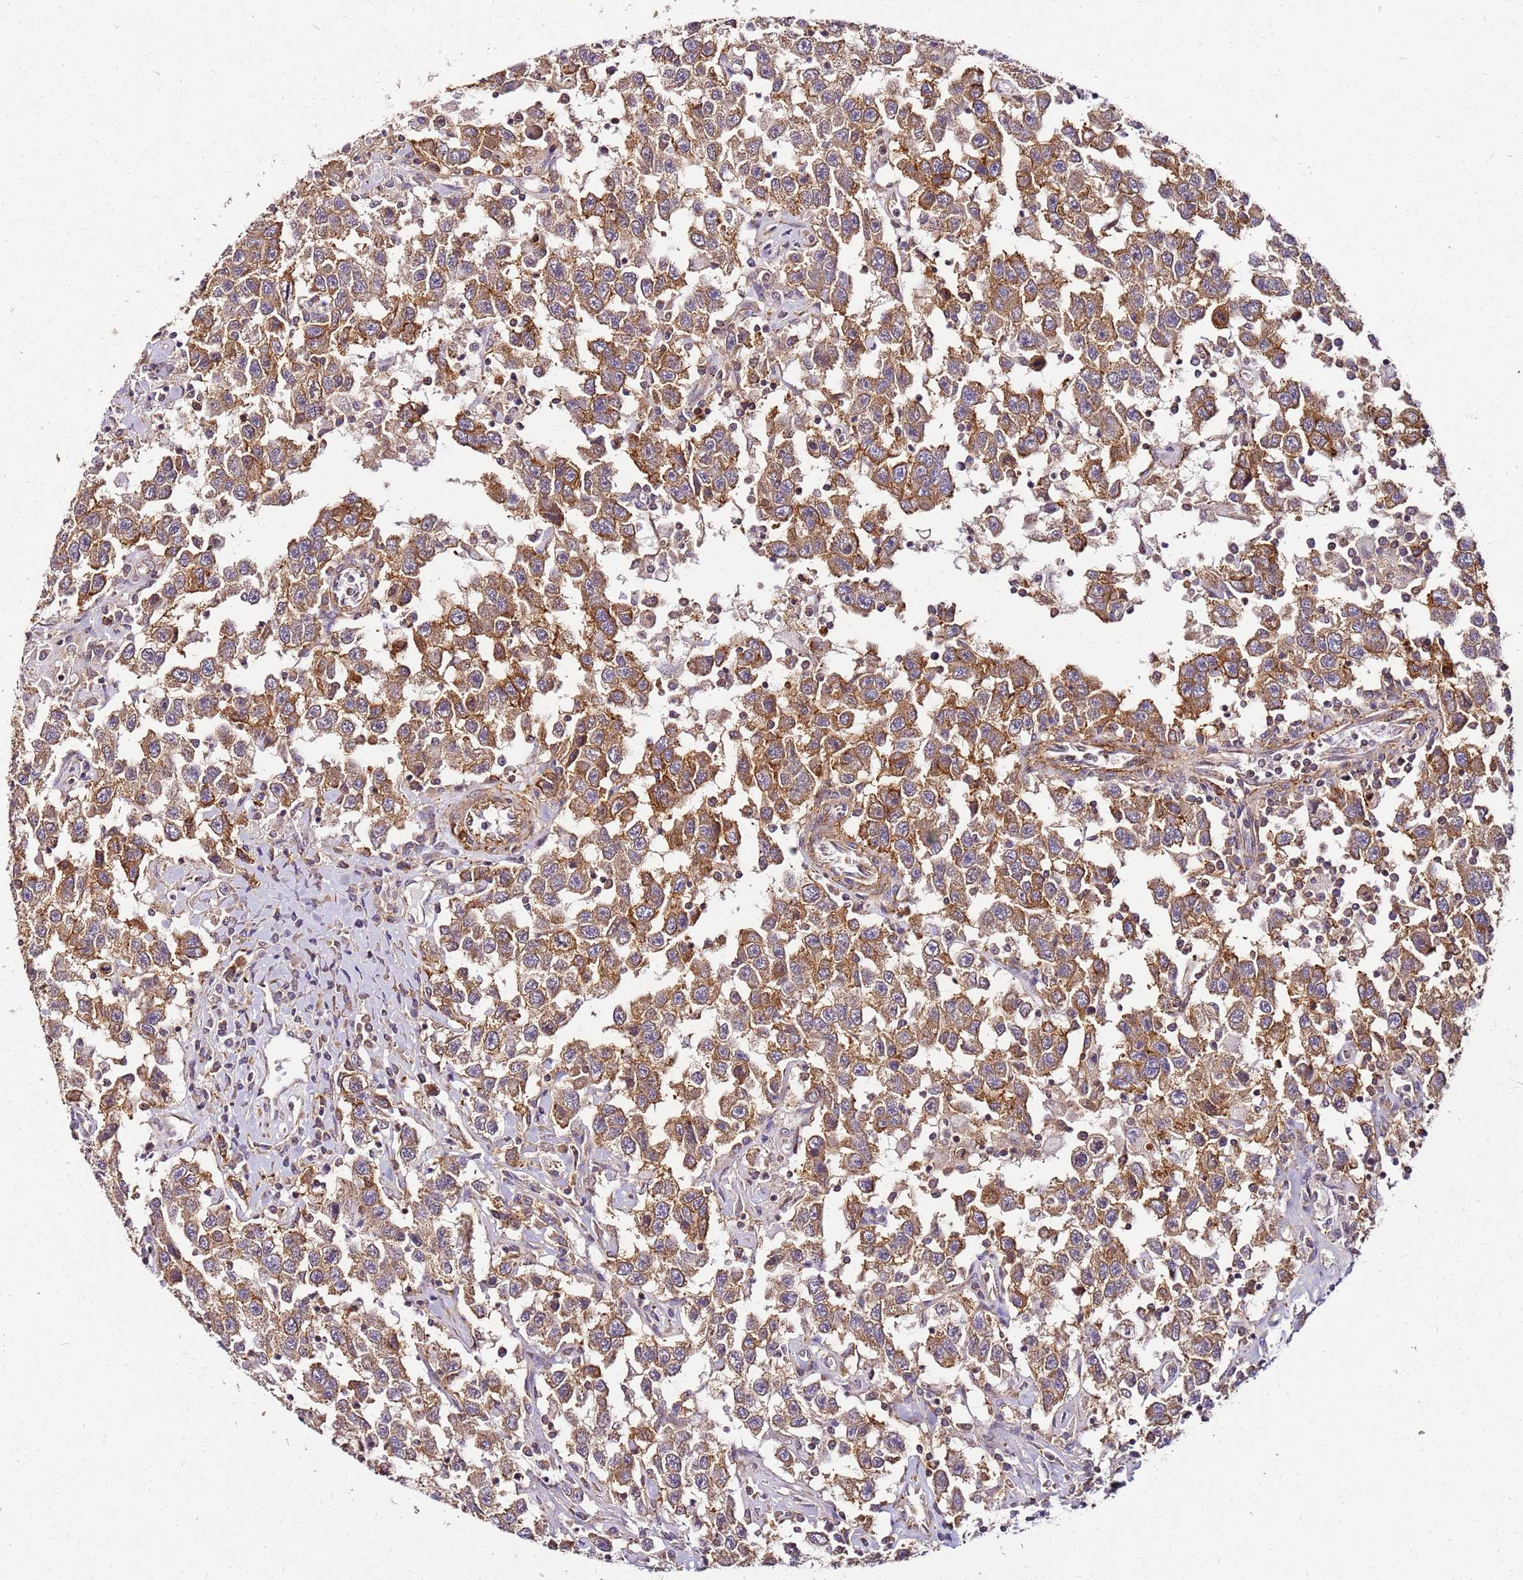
{"staining": {"intensity": "moderate", "quantity": ">75%", "location": "cytoplasmic/membranous"}, "tissue": "testis cancer", "cell_type": "Tumor cells", "image_type": "cancer", "snomed": [{"axis": "morphology", "description": "Seminoma, NOS"}, {"axis": "topography", "description": "Testis"}], "caption": "Protein expression analysis of human testis cancer reveals moderate cytoplasmic/membranous expression in approximately >75% of tumor cells. (Stains: DAB in brown, nuclei in blue, Microscopy: brightfield microscopy at high magnification).", "gene": "PIH1D1", "patient": {"sex": "male", "age": 41}}